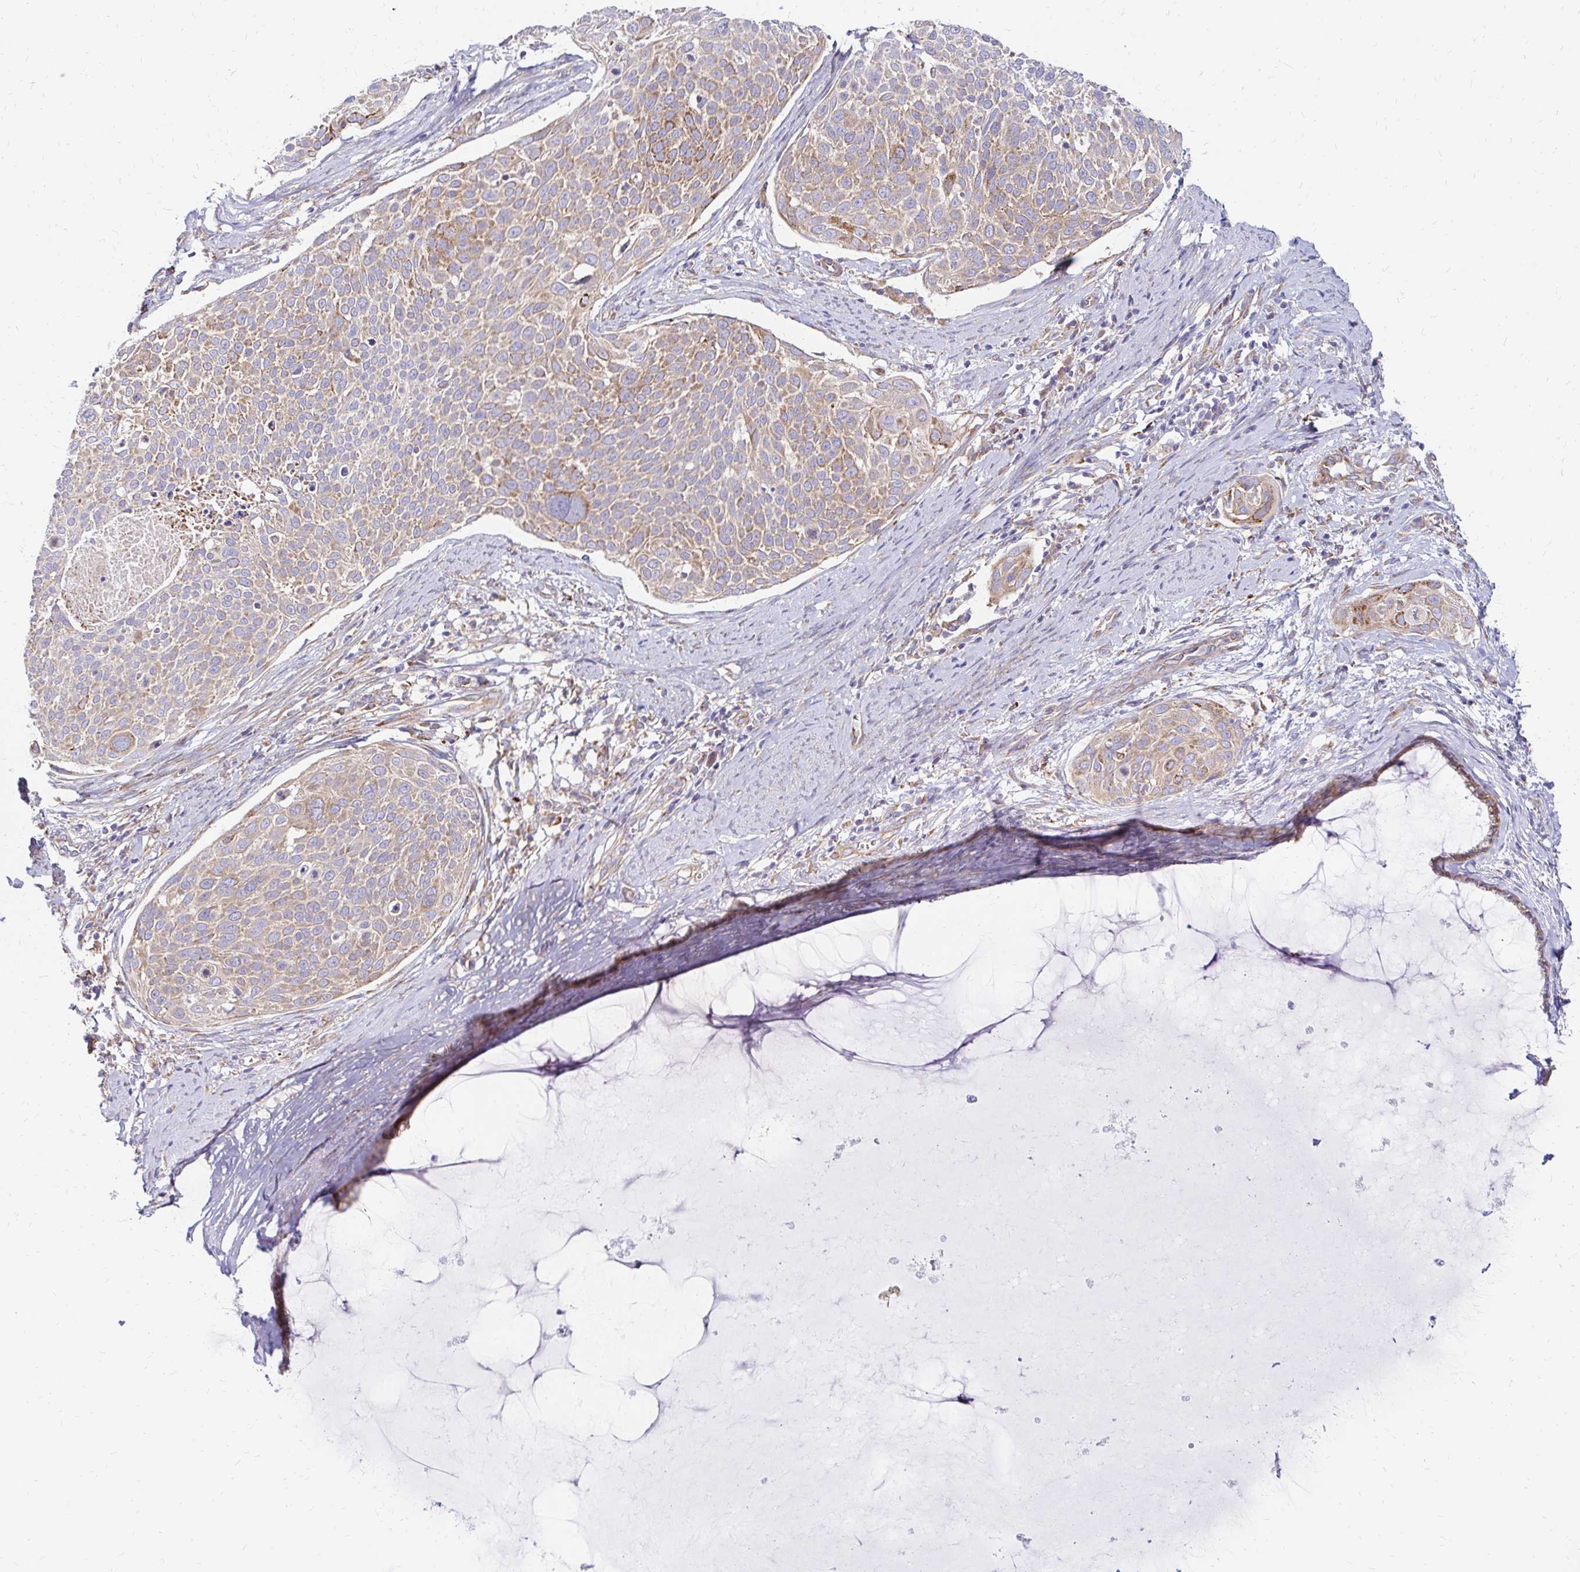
{"staining": {"intensity": "weak", "quantity": ">75%", "location": "cytoplasmic/membranous"}, "tissue": "cervical cancer", "cell_type": "Tumor cells", "image_type": "cancer", "snomed": [{"axis": "morphology", "description": "Squamous cell carcinoma, NOS"}, {"axis": "topography", "description": "Cervix"}], "caption": "Brown immunohistochemical staining in human squamous cell carcinoma (cervical) shows weak cytoplasmic/membranous positivity in about >75% of tumor cells. The staining is performed using DAB brown chromogen to label protein expression. The nuclei are counter-stained blue using hematoxylin.", "gene": "IDUA", "patient": {"sex": "female", "age": 39}}